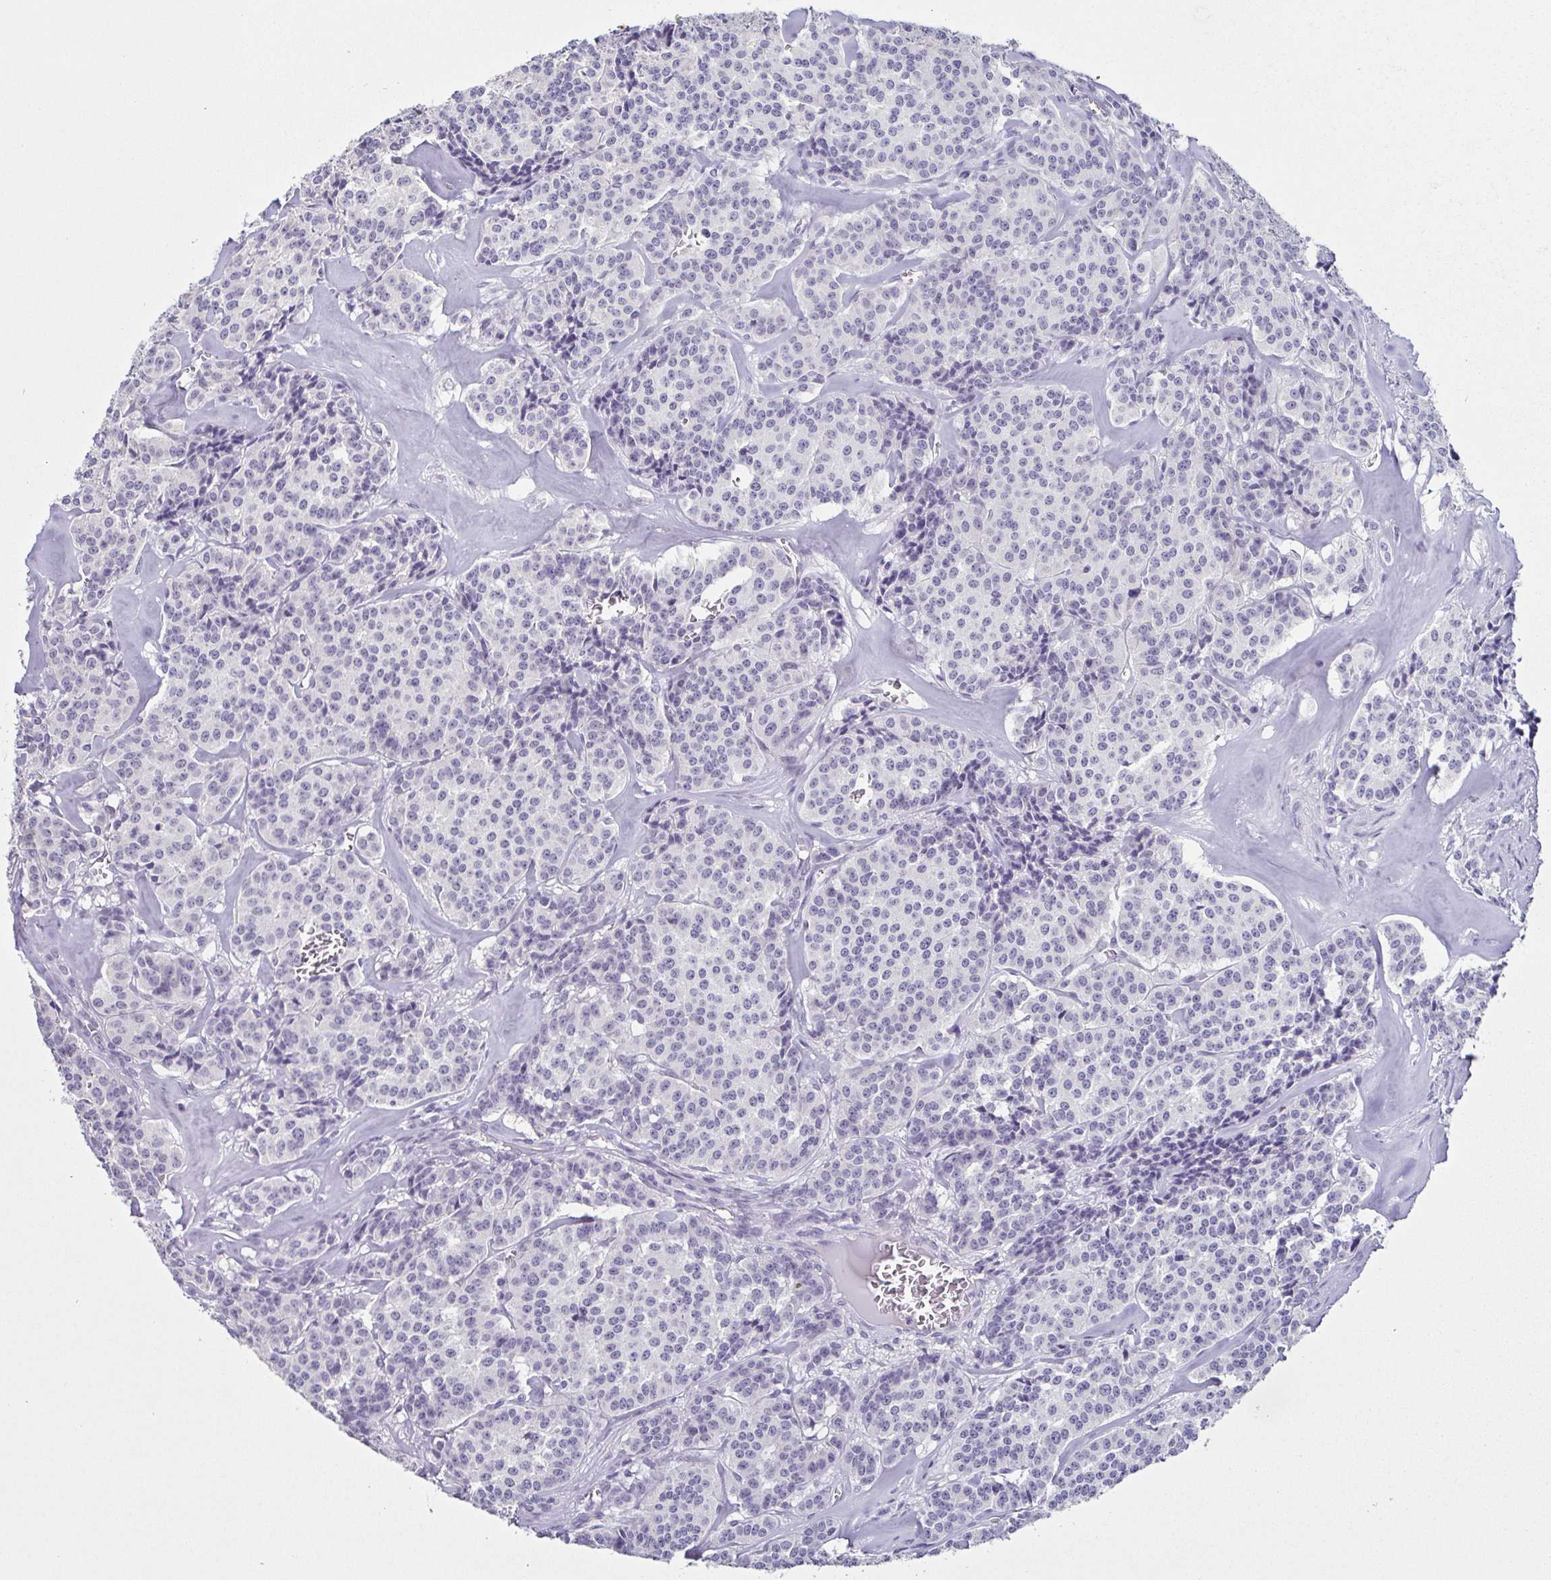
{"staining": {"intensity": "negative", "quantity": "none", "location": "none"}, "tissue": "carcinoid", "cell_type": "Tumor cells", "image_type": "cancer", "snomed": [{"axis": "morphology", "description": "Normal tissue, NOS"}, {"axis": "morphology", "description": "Carcinoid, malignant, NOS"}, {"axis": "topography", "description": "Lung"}], "caption": "This is a image of immunohistochemistry staining of carcinoid, which shows no staining in tumor cells.", "gene": "TCF3", "patient": {"sex": "female", "age": 46}}